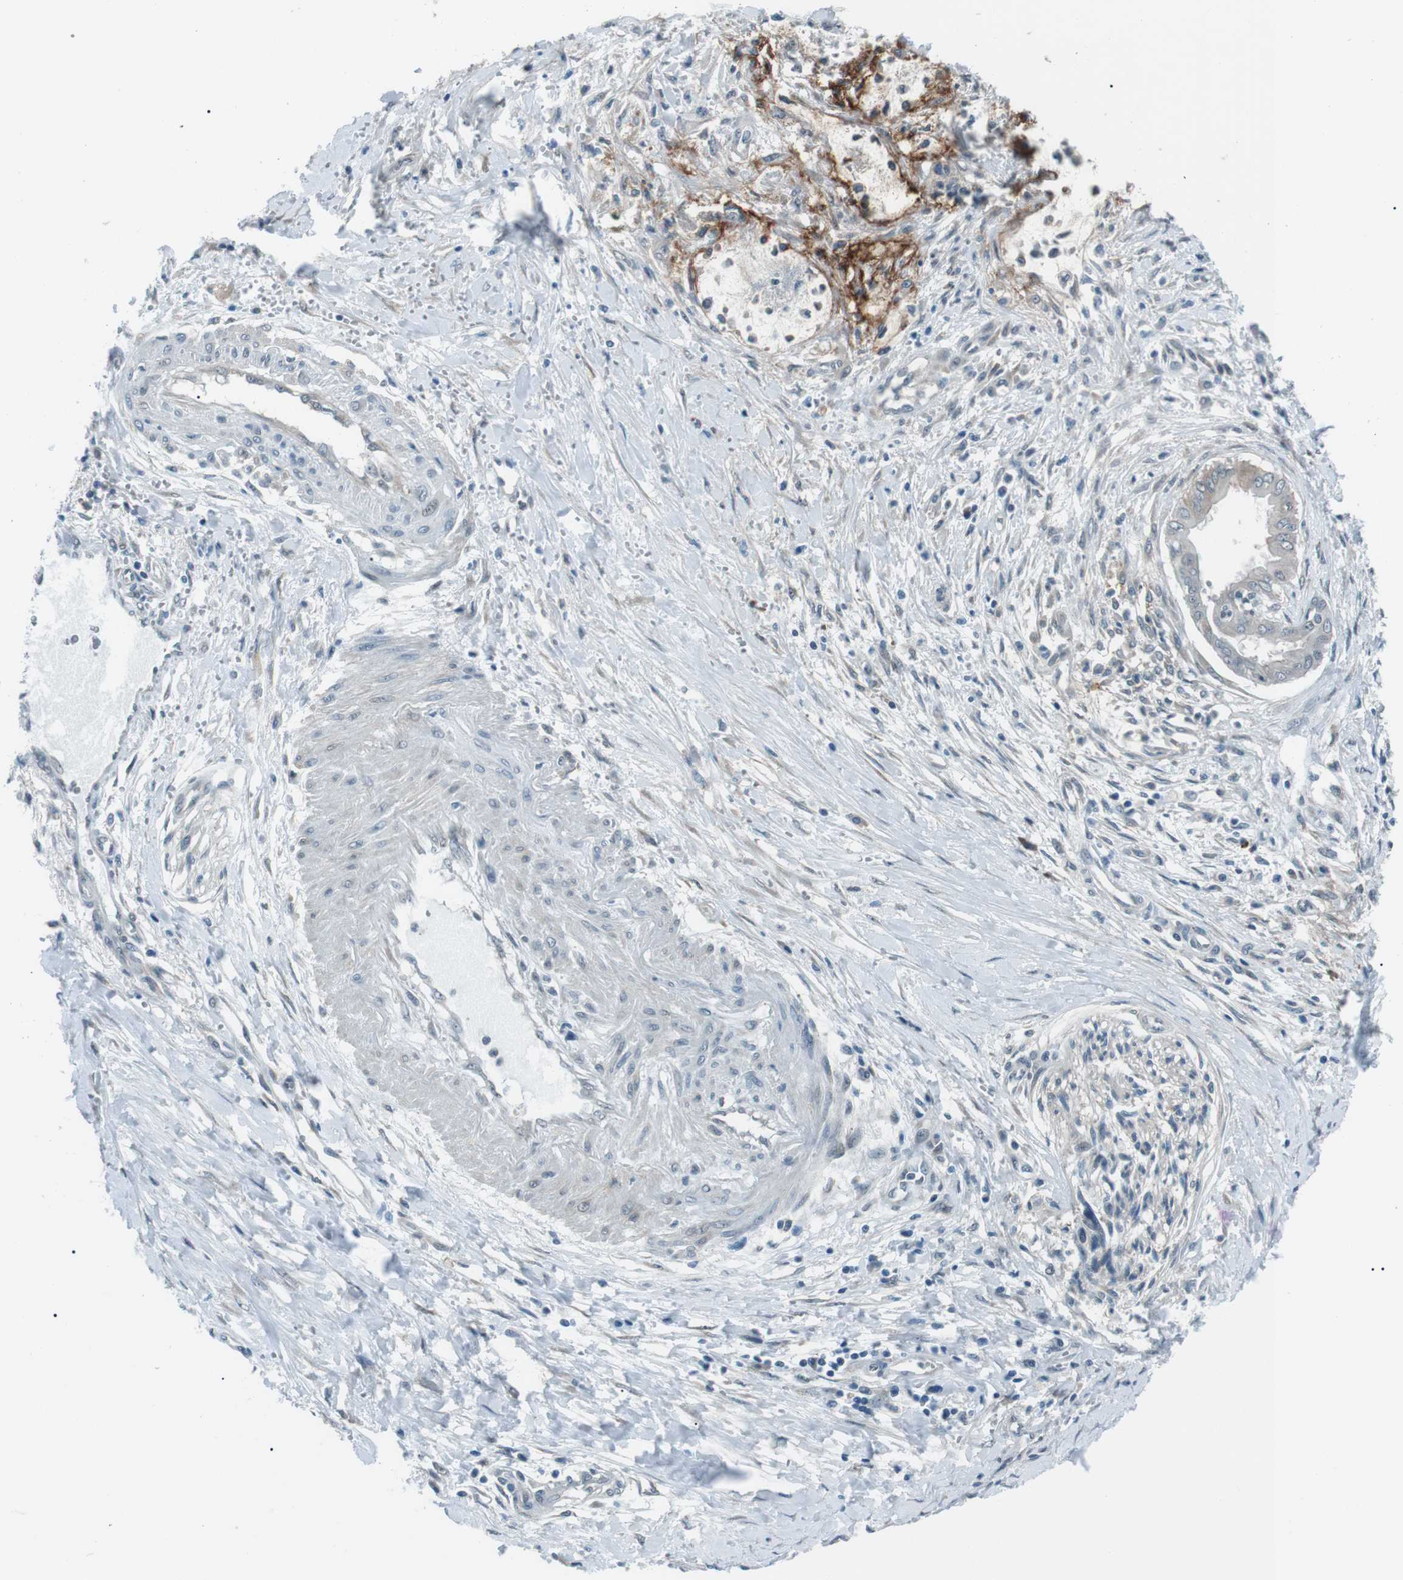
{"staining": {"intensity": "negative", "quantity": "none", "location": "none"}, "tissue": "pancreatic cancer", "cell_type": "Tumor cells", "image_type": "cancer", "snomed": [{"axis": "morphology", "description": "Adenocarcinoma, NOS"}, {"axis": "topography", "description": "Pancreas"}], "caption": "Tumor cells are negative for protein expression in human adenocarcinoma (pancreatic).", "gene": "LRIG2", "patient": {"sex": "male", "age": 56}}